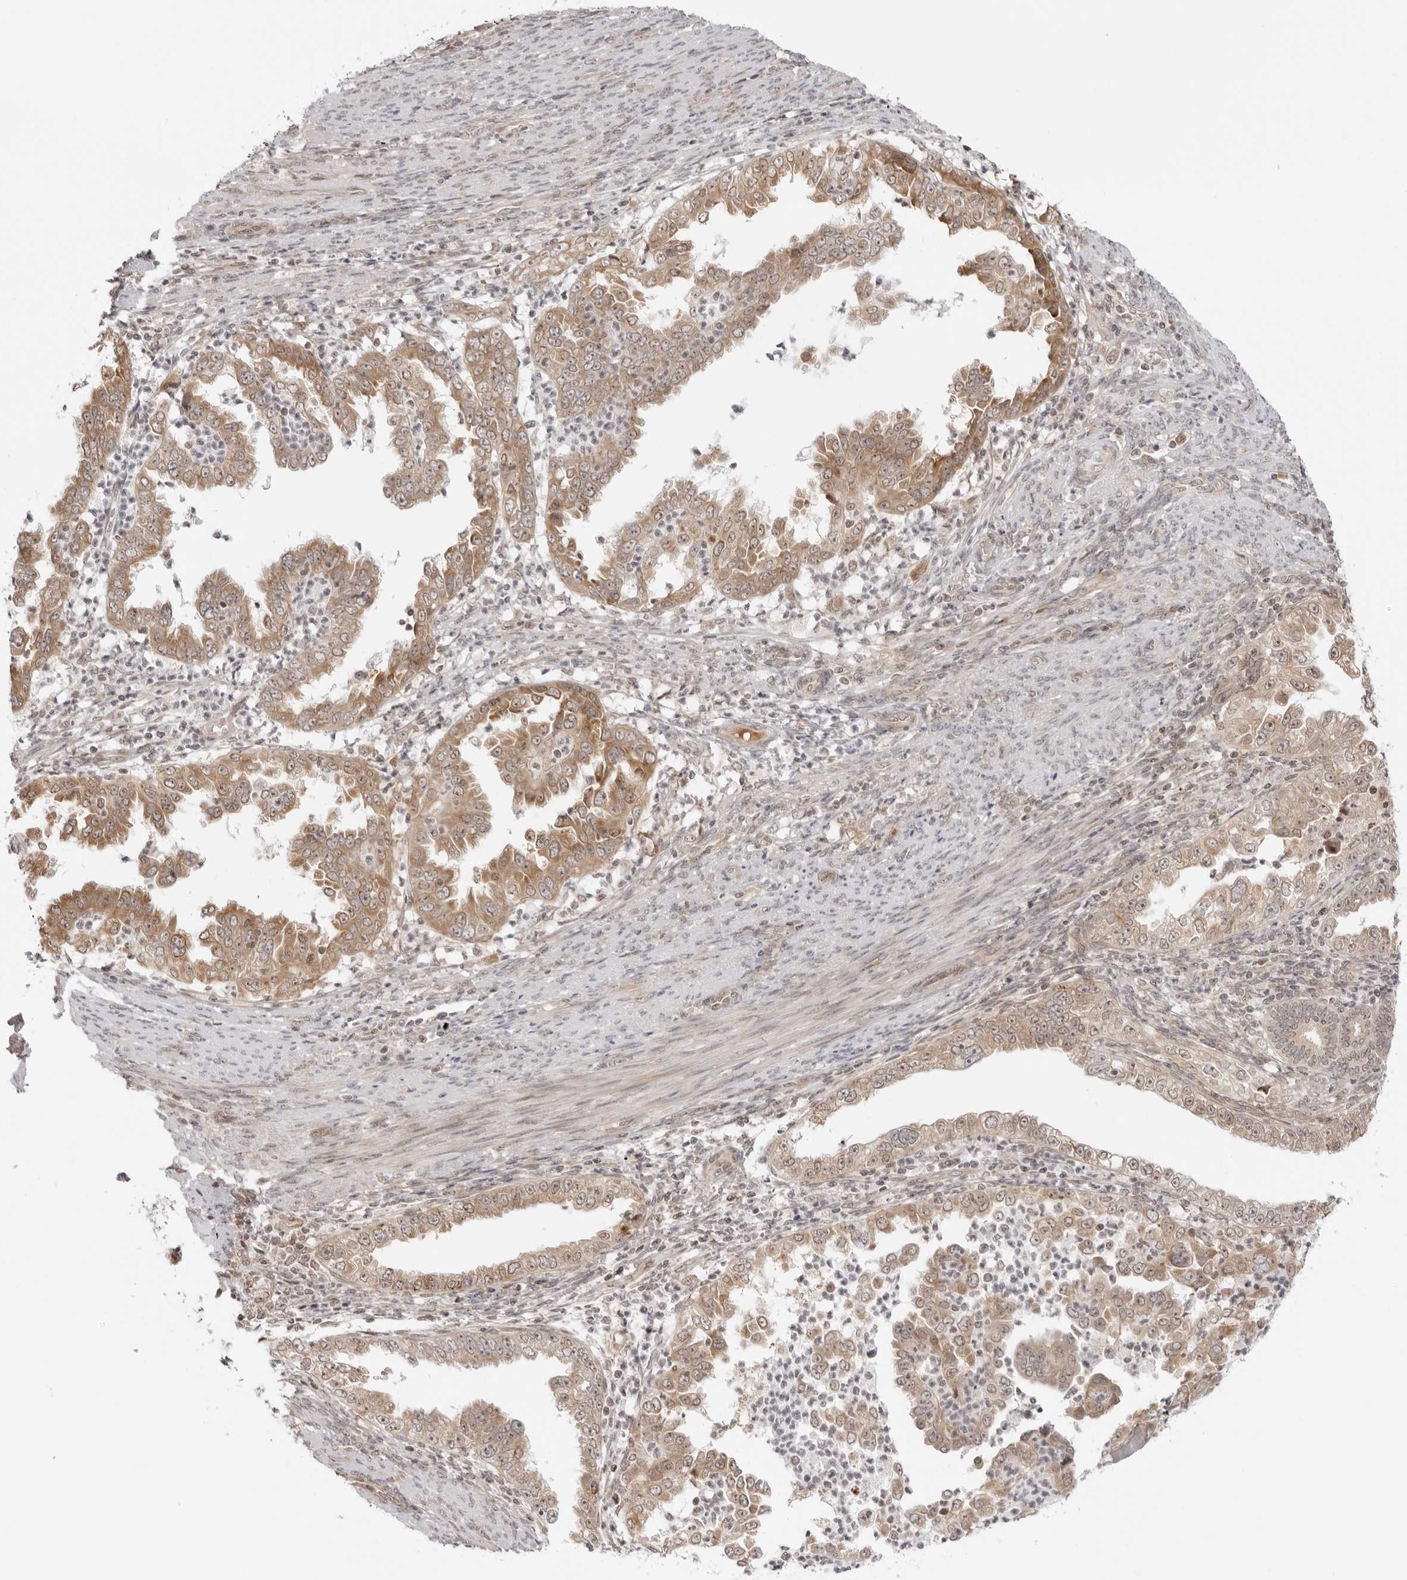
{"staining": {"intensity": "moderate", "quantity": ">75%", "location": "cytoplasmic/membranous"}, "tissue": "endometrial cancer", "cell_type": "Tumor cells", "image_type": "cancer", "snomed": [{"axis": "morphology", "description": "Adenocarcinoma, NOS"}, {"axis": "topography", "description": "Endometrium"}], "caption": "Immunohistochemical staining of human adenocarcinoma (endometrial) demonstrates medium levels of moderate cytoplasmic/membranous protein staining in approximately >75% of tumor cells.", "gene": "PRRC2C", "patient": {"sex": "female", "age": 85}}